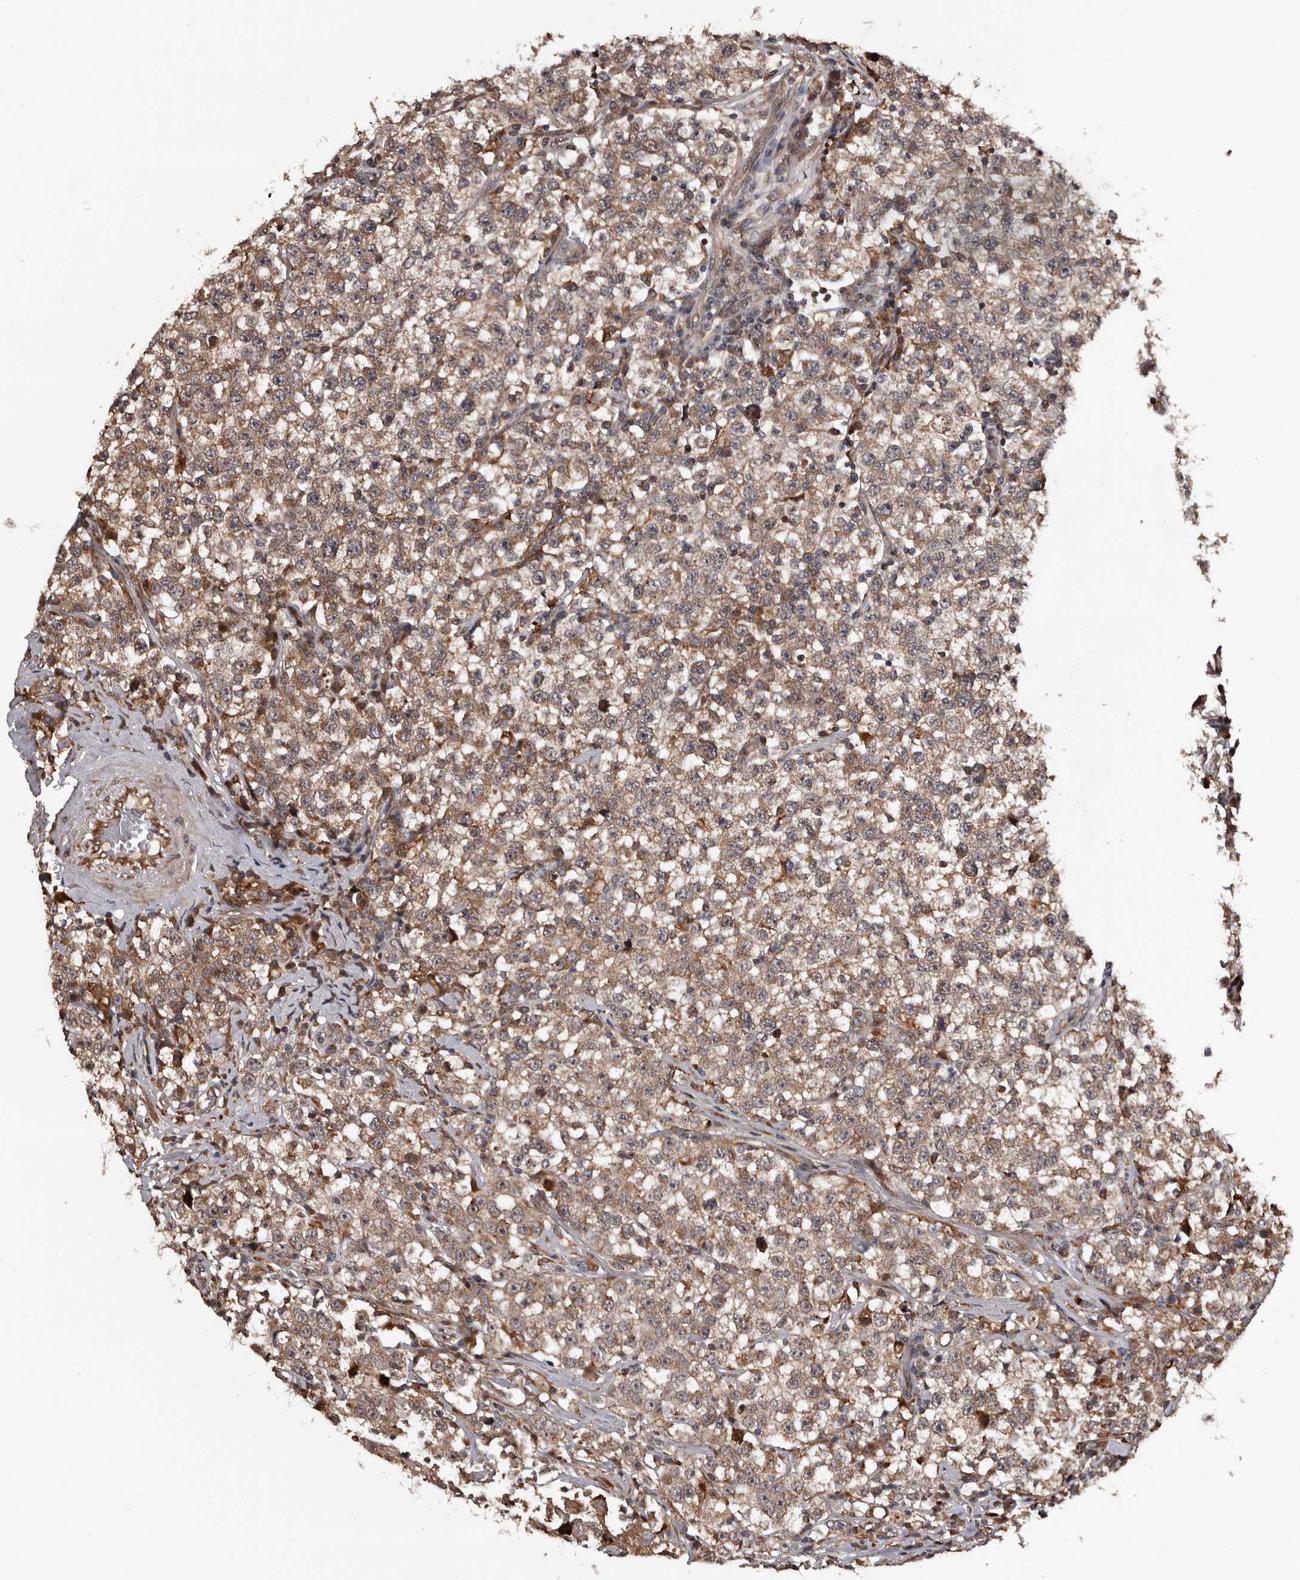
{"staining": {"intensity": "weak", "quantity": "25%-75%", "location": "cytoplasmic/membranous"}, "tissue": "testis cancer", "cell_type": "Tumor cells", "image_type": "cancer", "snomed": [{"axis": "morphology", "description": "Seminoma, NOS"}, {"axis": "topography", "description": "Testis"}], "caption": "Approximately 25%-75% of tumor cells in seminoma (testis) display weak cytoplasmic/membranous protein positivity as visualized by brown immunohistochemical staining.", "gene": "SERTAD4", "patient": {"sex": "male", "age": 22}}